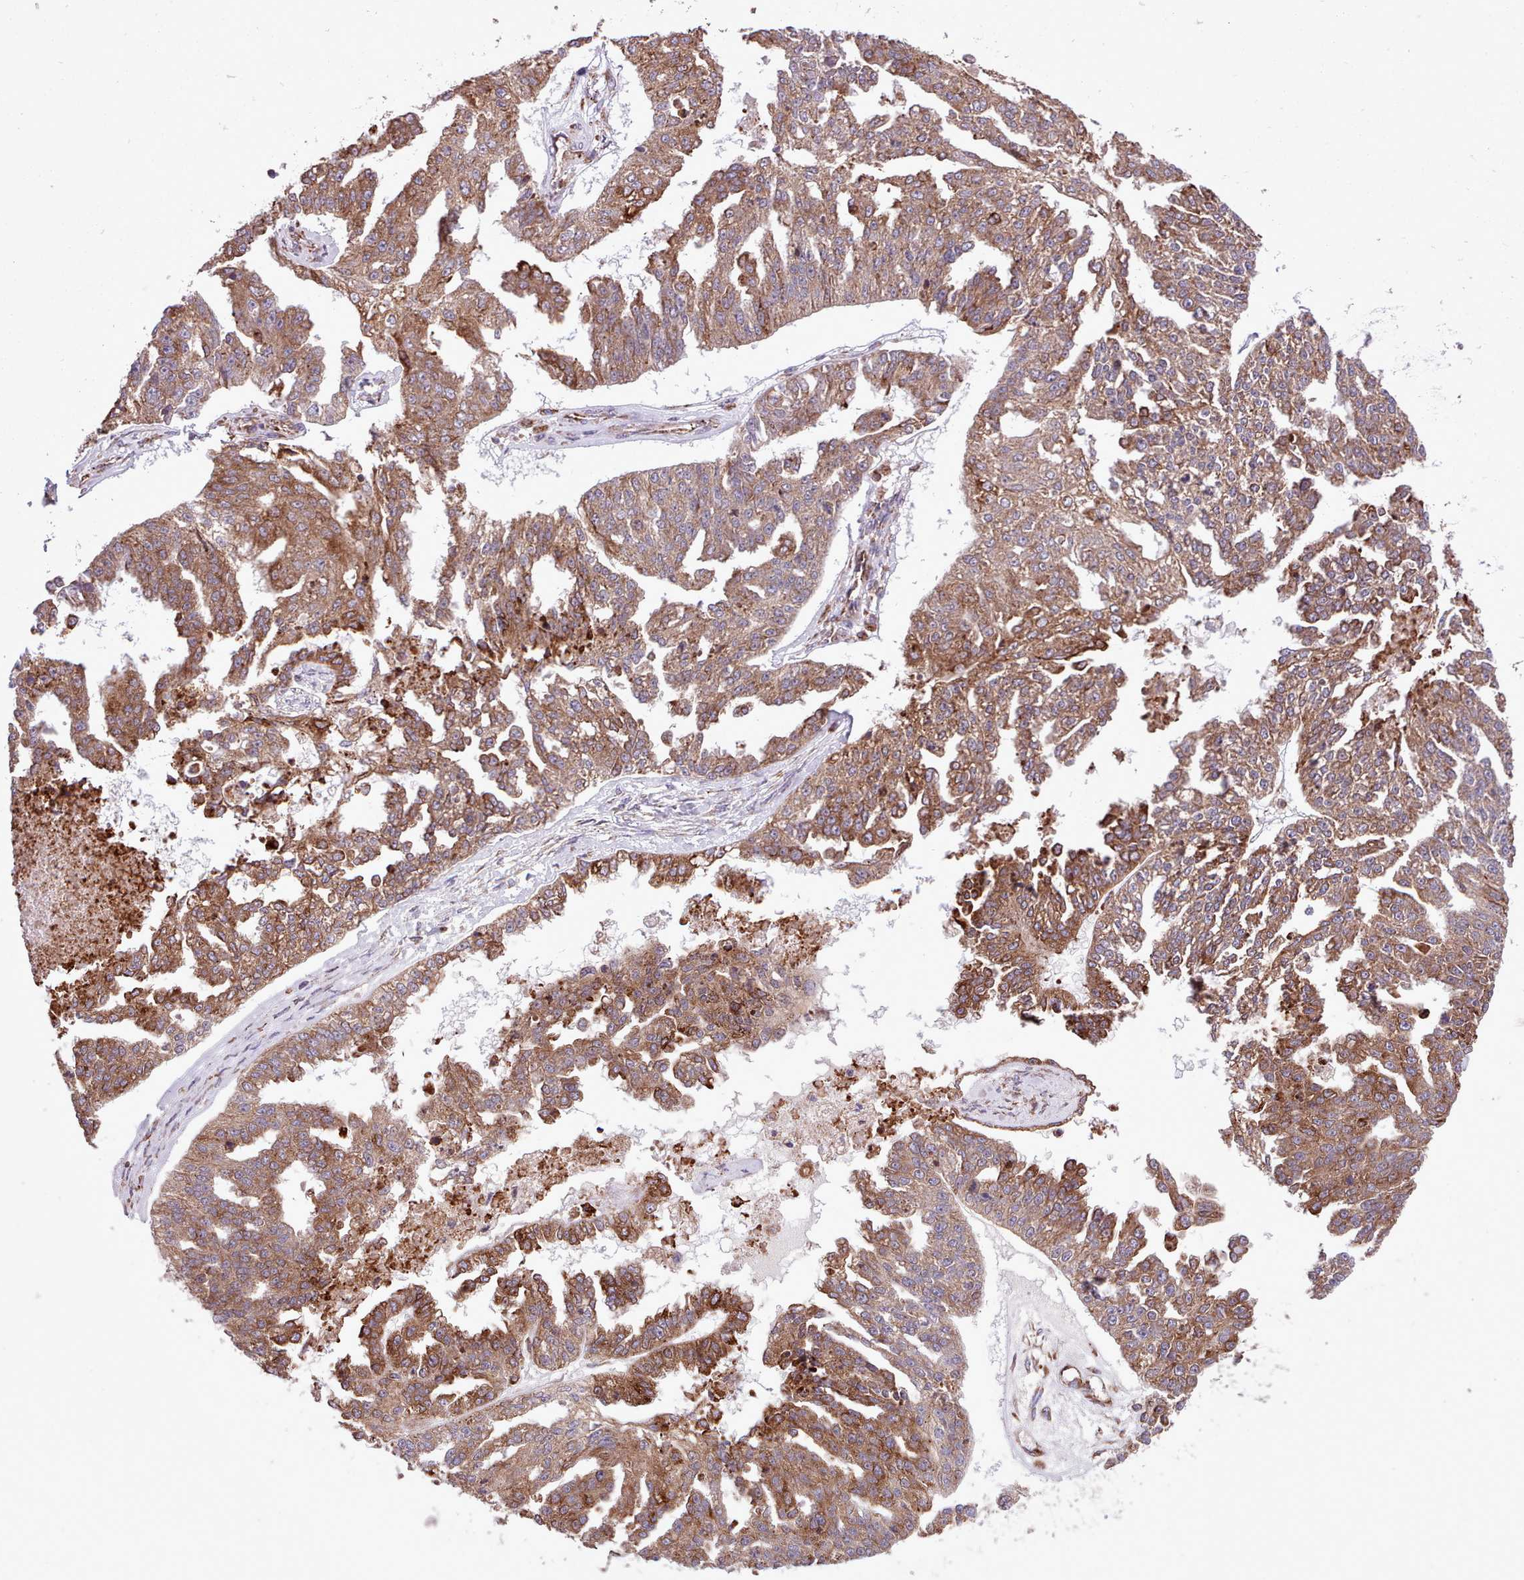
{"staining": {"intensity": "moderate", "quantity": ">75%", "location": "cytoplasmic/membranous"}, "tissue": "ovarian cancer", "cell_type": "Tumor cells", "image_type": "cancer", "snomed": [{"axis": "morphology", "description": "Cystadenocarcinoma, serous, NOS"}, {"axis": "topography", "description": "Ovary"}], "caption": "This photomicrograph demonstrates ovarian serous cystadenocarcinoma stained with immunohistochemistry to label a protein in brown. The cytoplasmic/membranous of tumor cells show moderate positivity for the protein. Nuclei are counter-stained blue.", "gene": "TTLL3", "patient": {"sex": "female", "age": 58}}